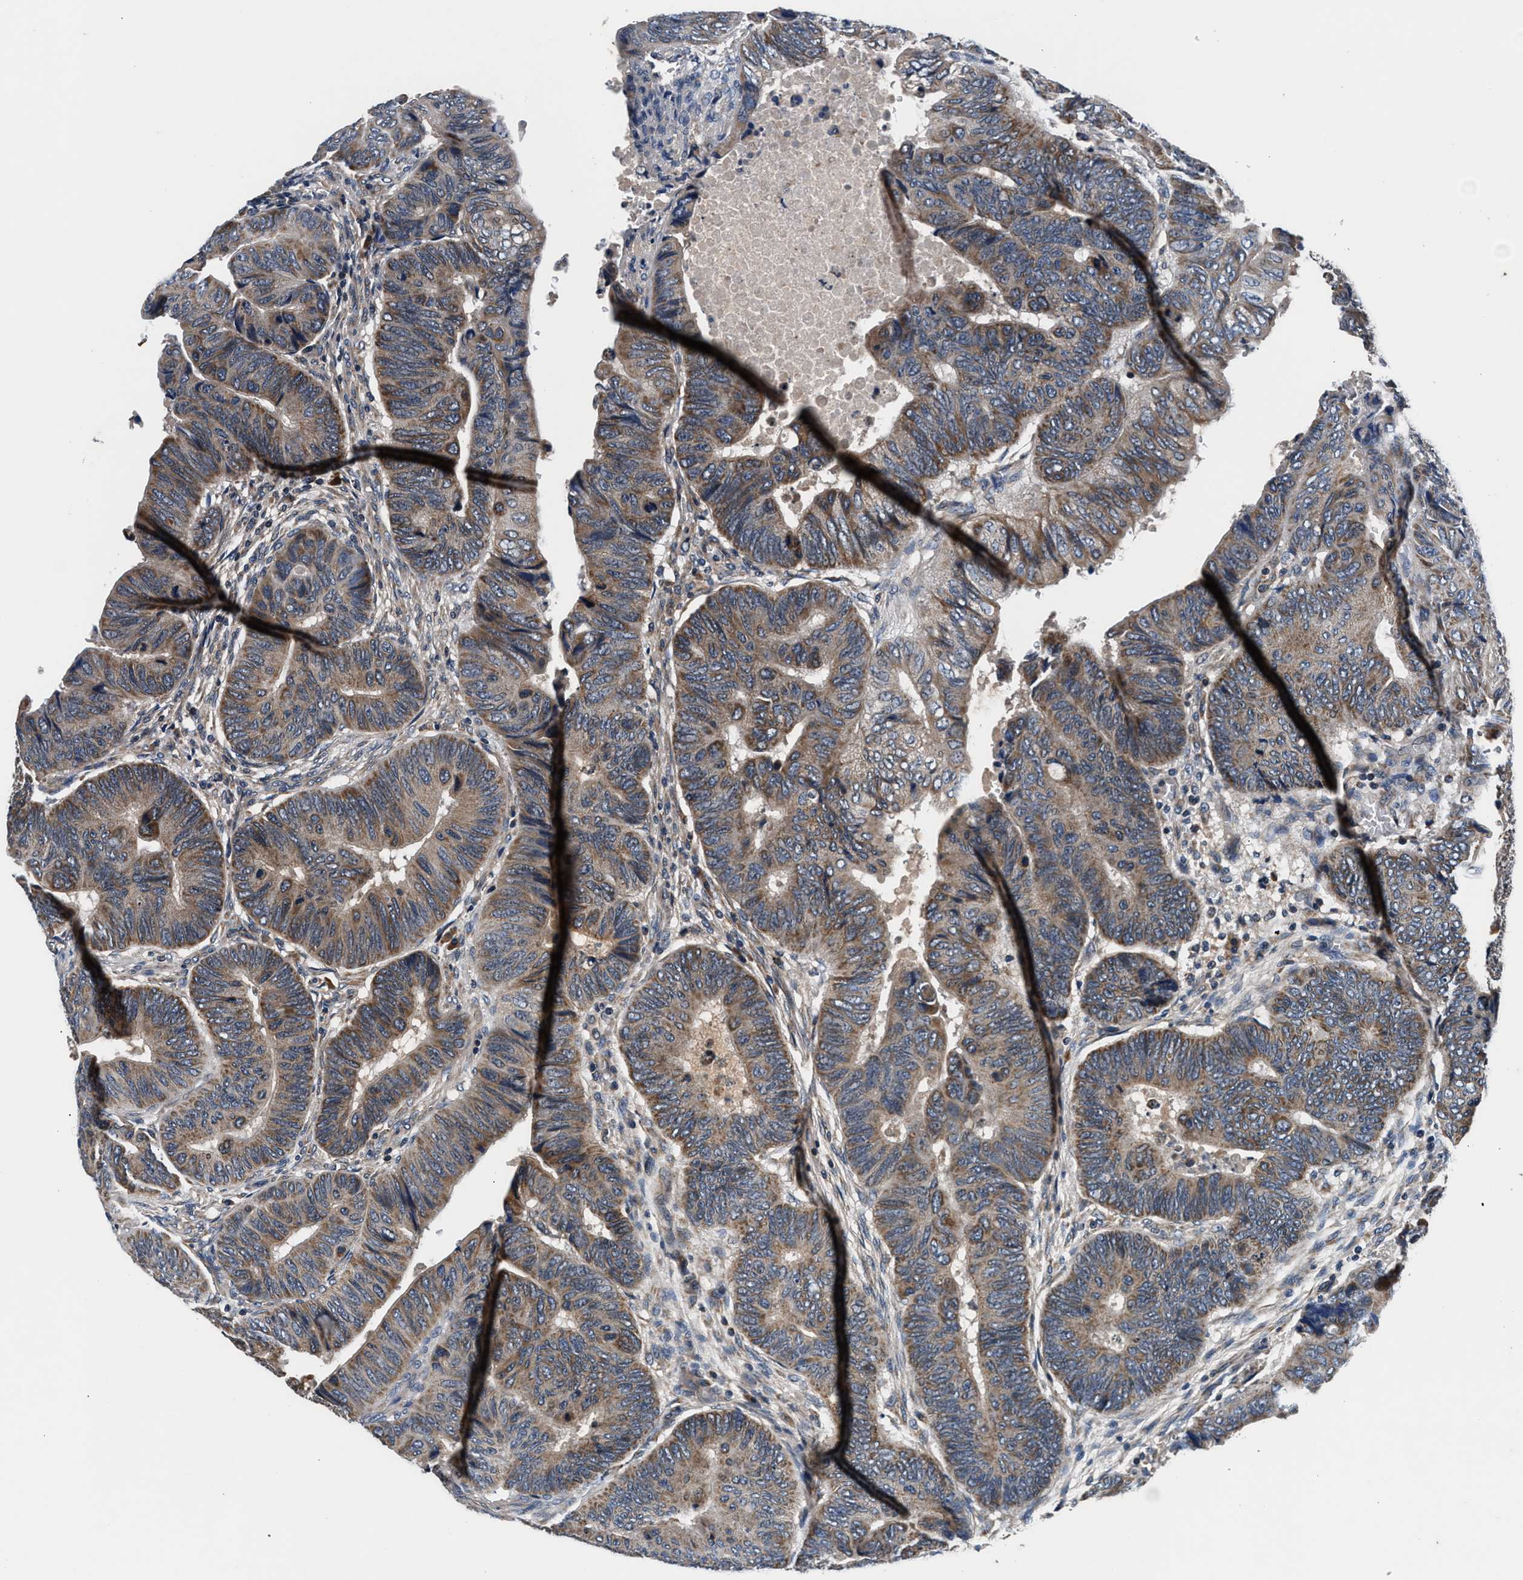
{"staining": {"intensity": "moderate", "quantity": ">75%", "location": "cytoplasmic/membranous"}, "tissue": "colorectal cancer", "cell_type": "Tumor cells", "image_type": "cancer", "snomed": [{"axis": "morphology", "description": "Normal tissue, NOS"}, {"axis": "morphology", "description": "Adenocarcinoma, NOS"}, {"axis": "topography", "description": "Rectum"}, {"axis": "topography", "description": "Peripheral nerve tissue"}], "caption": "Moderate cytoplasmic/membranous staining is present in about >75% of tumor cells in colorectal cancer (adenocarcinoma).", "gene": "IMMT", "patient": {"sex": "male", "age": 92}}